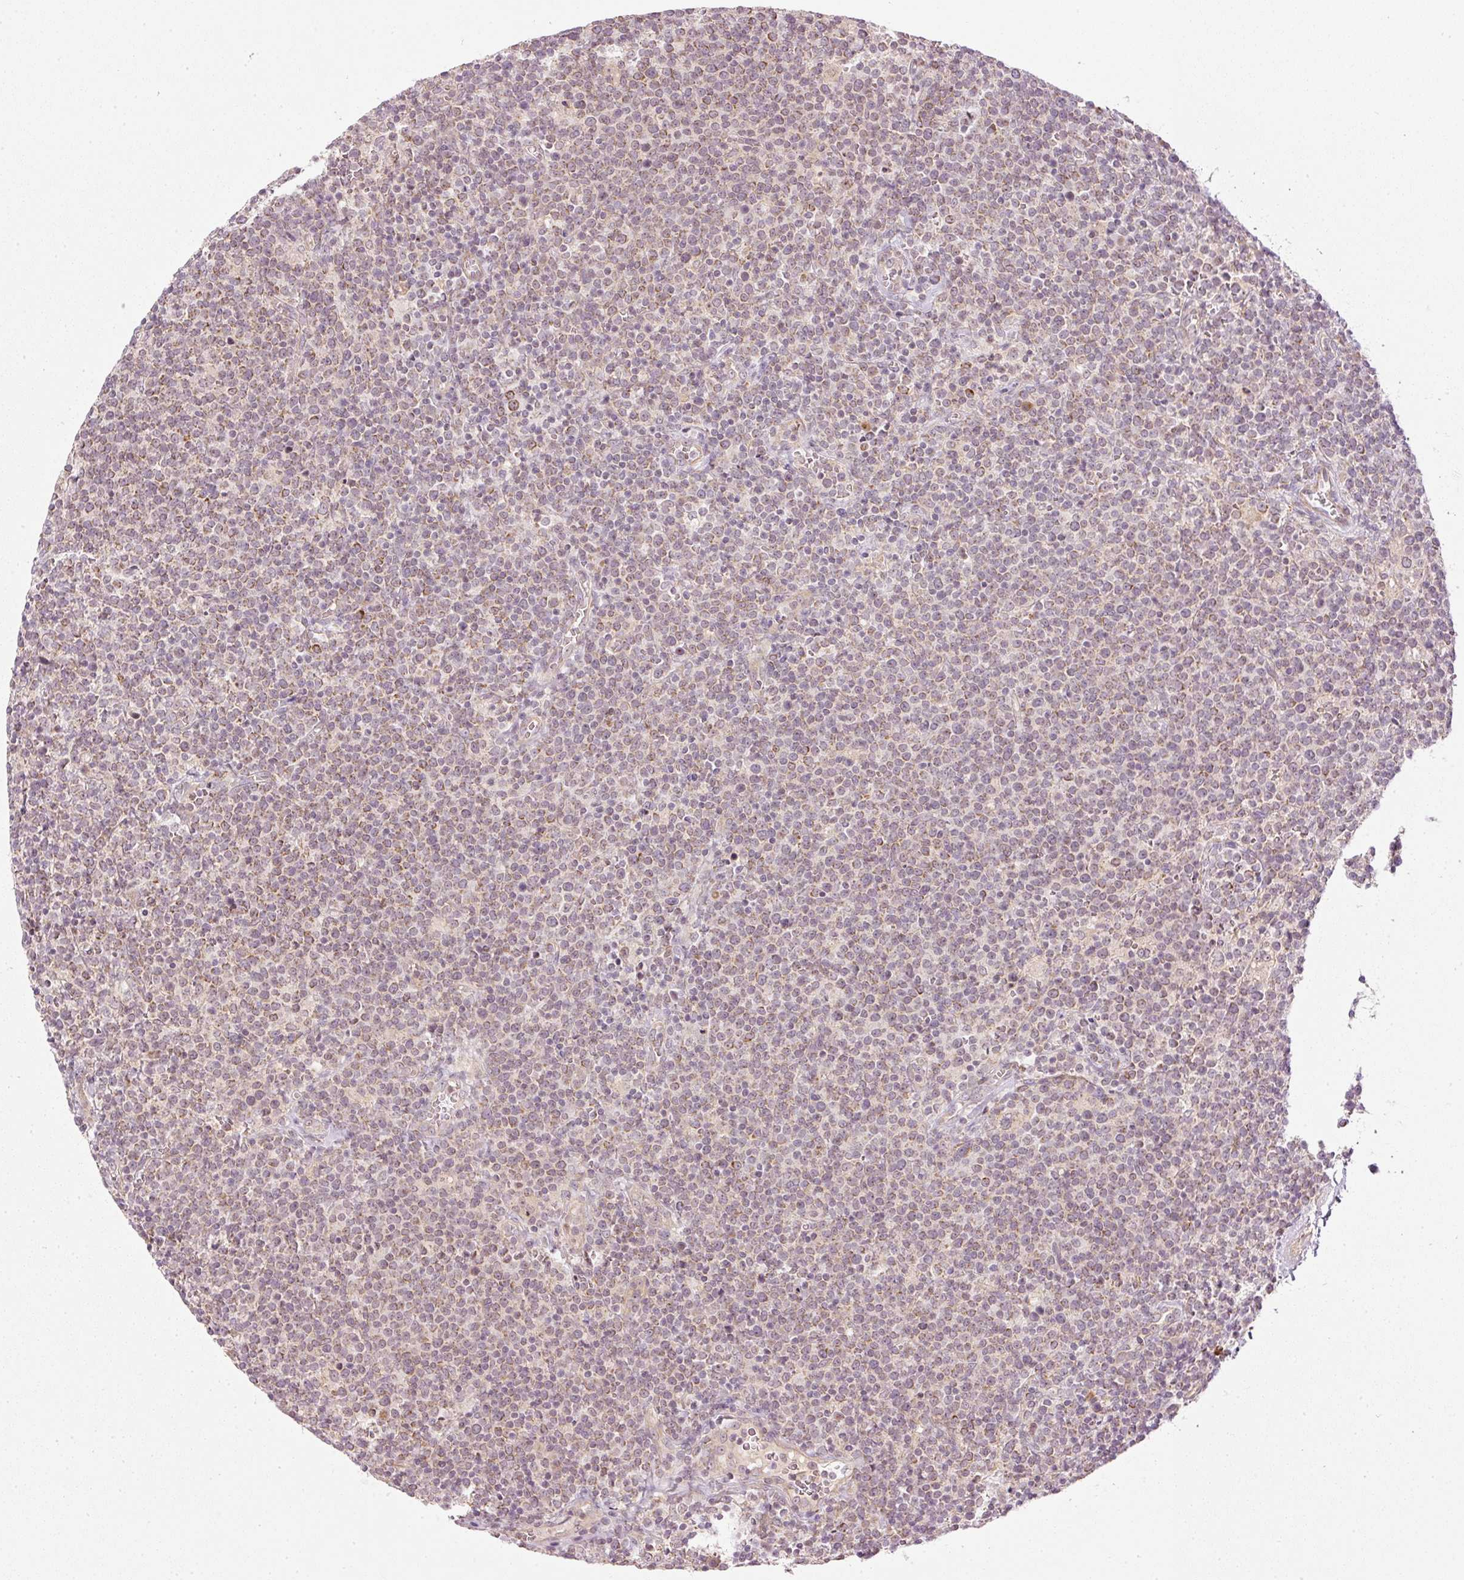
{"staining": {"intensity": "weak", "quantity": "25%-75%", "location": "cytoplasmic/membranous"}, "tissue": "lymphoma", "cell_type": "Tumor cells", "image_type": "cancer", "snomed": [{"axis": "morphology", "description": "Malignant lymphoma, non-Hodgkin's type, High grade"}, {"axis": "topography", "description": "Lymph node"}], "caption": "IHC (DAB) staining of human high-grade malignant lymphoma, non-Hodgkin's type exhibits weak cytoplasmic/membranous protein positivity in about 25%-75% of tumor cells.", "gene": "CDC20B", "patient": {"sex": "male", "age": 61}}